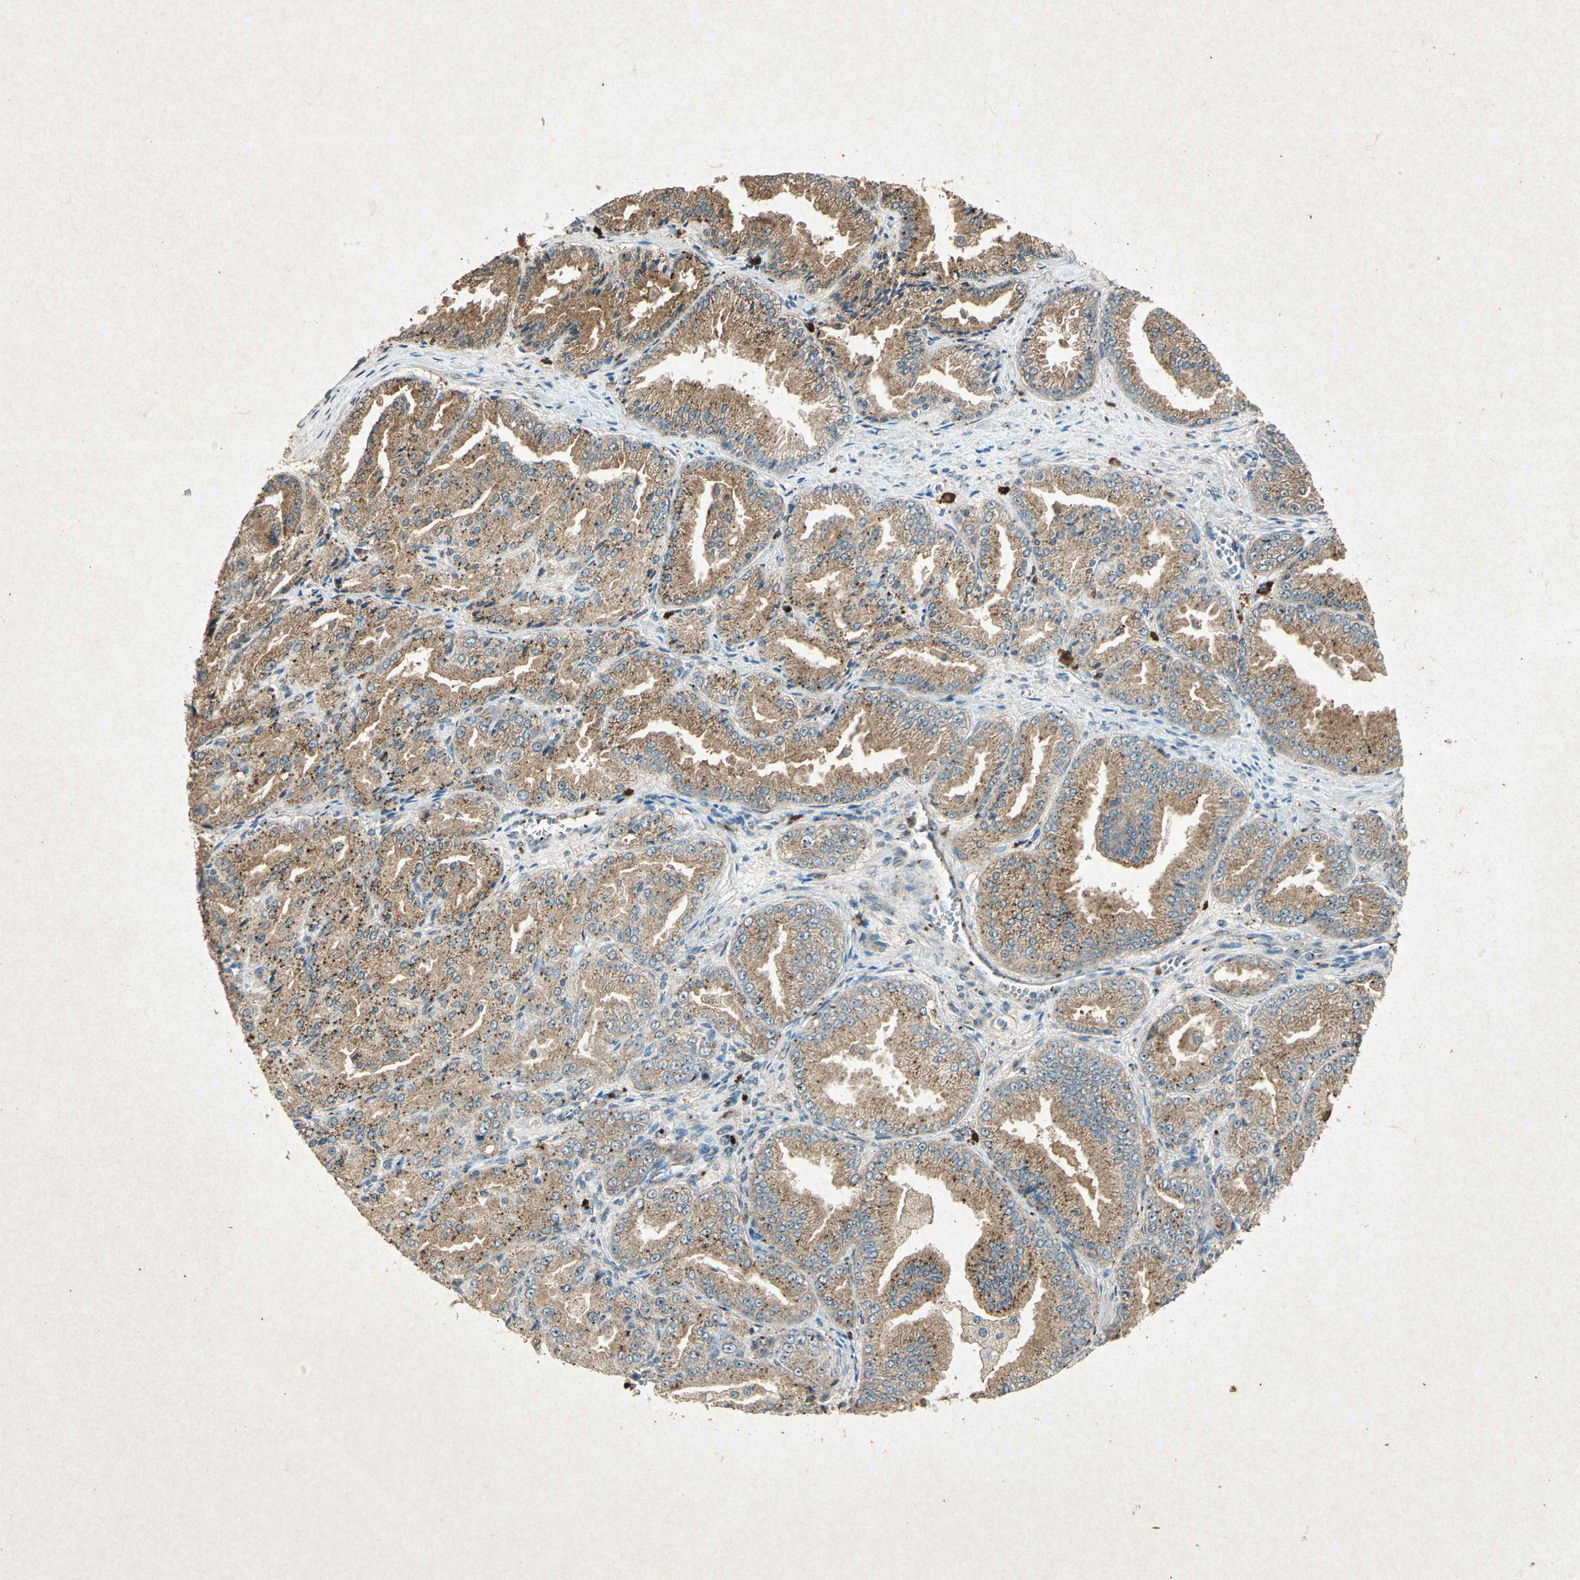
{"staining": {"intensity": "moderate", "quantity": ">75%", "location": "cytoplasmic/membranous"}, "tissue": "prostate cancer", "cell_type": "Tumor cells", "image_type": "cancer", "snomed": [{"axis": "morphology", "description": "Adenocarcinoma, High grade"}, {"axis": "topography", "description": "Prostate"}], "caption": "Protein staining of adenocarcinoma (high-grade) (prostate) tissue reveals moderate cytoplasmic/membranous staining in approximately >75% of tumor cells. Using DAB (brown) and hematoxylin (blue) stains, captured at high magnification using brightfield microscopy.", "gene": "PSEN1", "patient": {"sex": "male", "age": 61}}